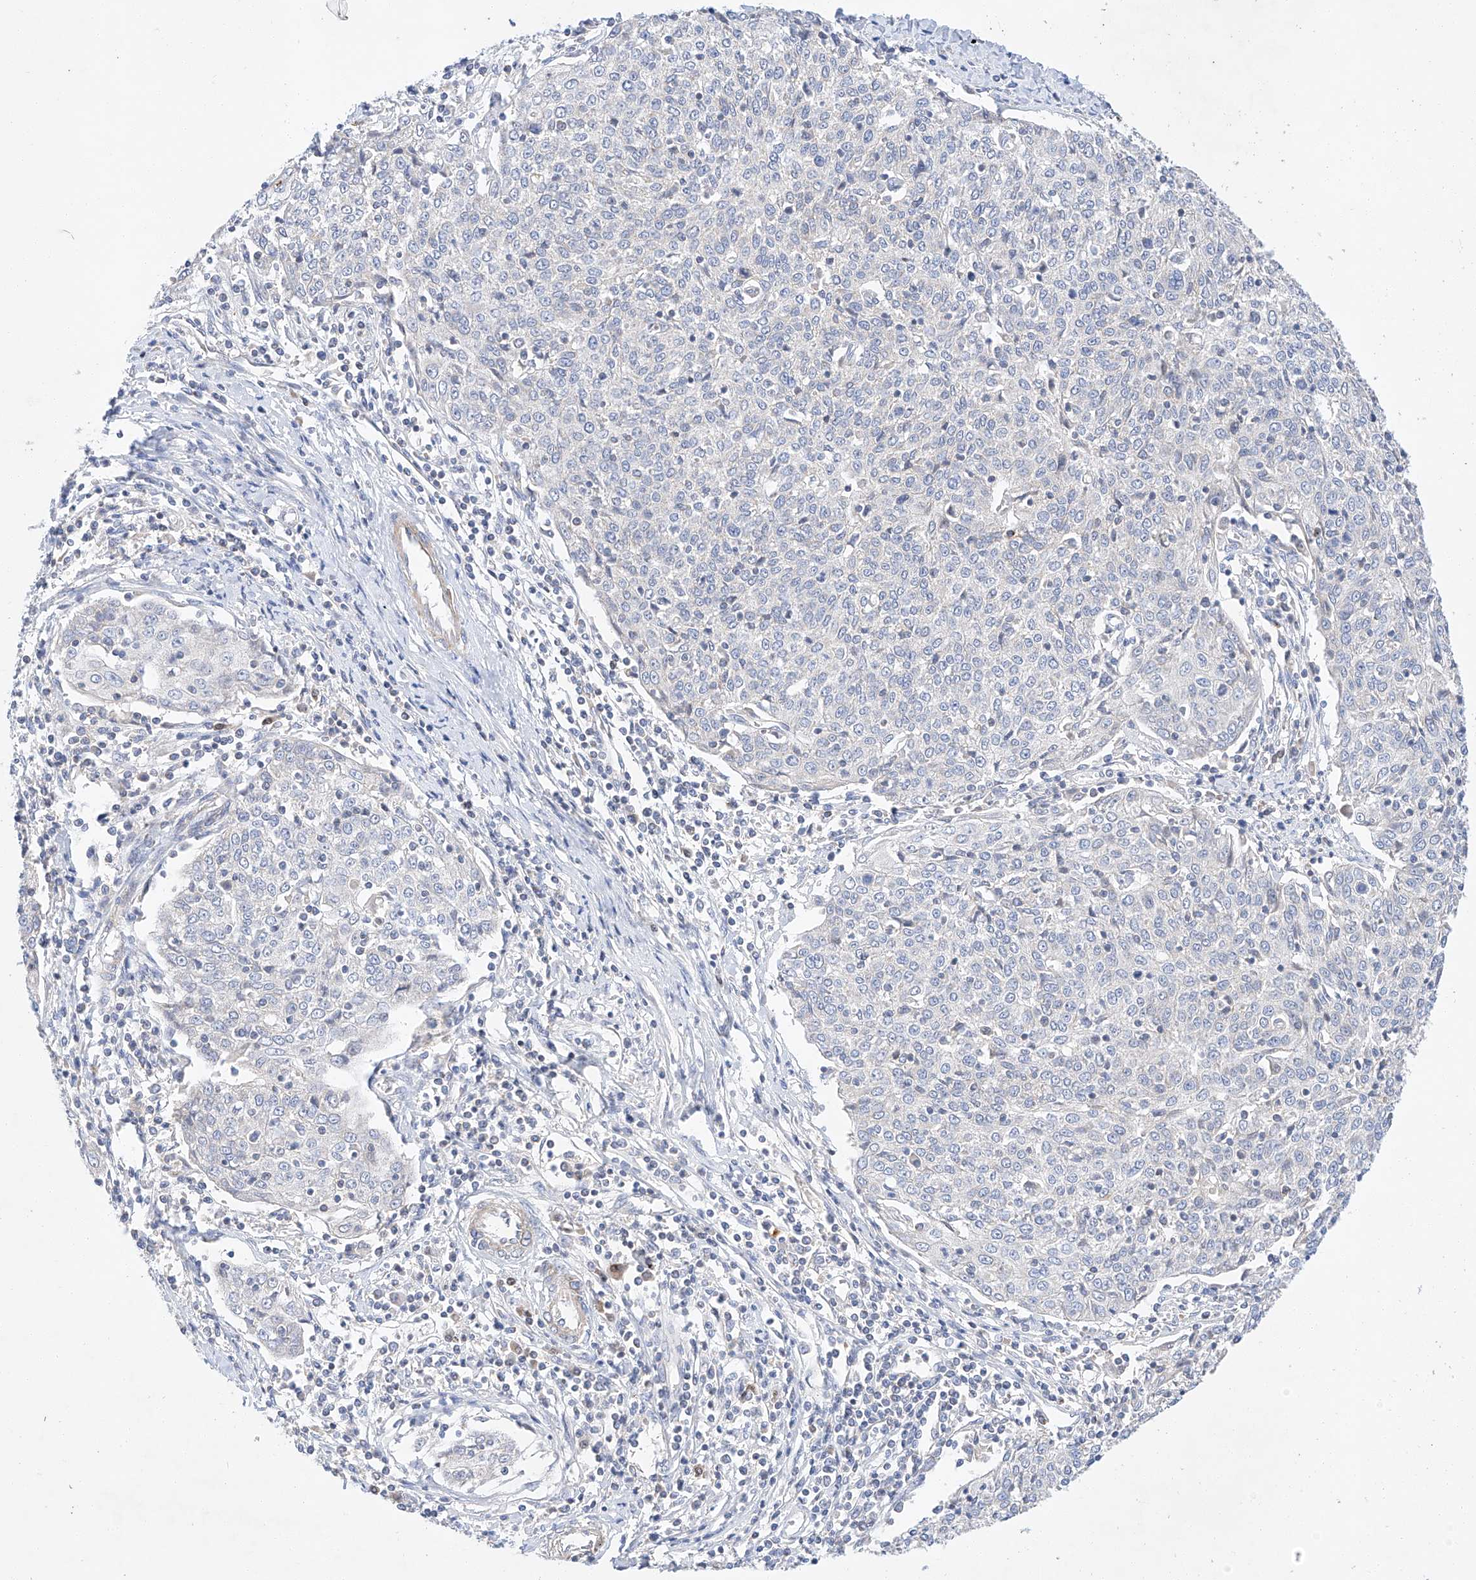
{"staining": {"intensity": "negative", "quantity": "none", "location": "none"}, "tissue": "cervical cancer", "cell_type": "Tumor cells", "image_type": "cancer", "snomed": [{"axis": "morphology", "description": "Squamous cell carcinoma, NOS"}, {"axis": "topography", "description": "Cervix"}], "caption": "Tumor cells are negative for protein expression in human squamous cell carcinoma (cervical).", "gene": "C6orf118", "patient": {"sex": "female", "age": 48}}